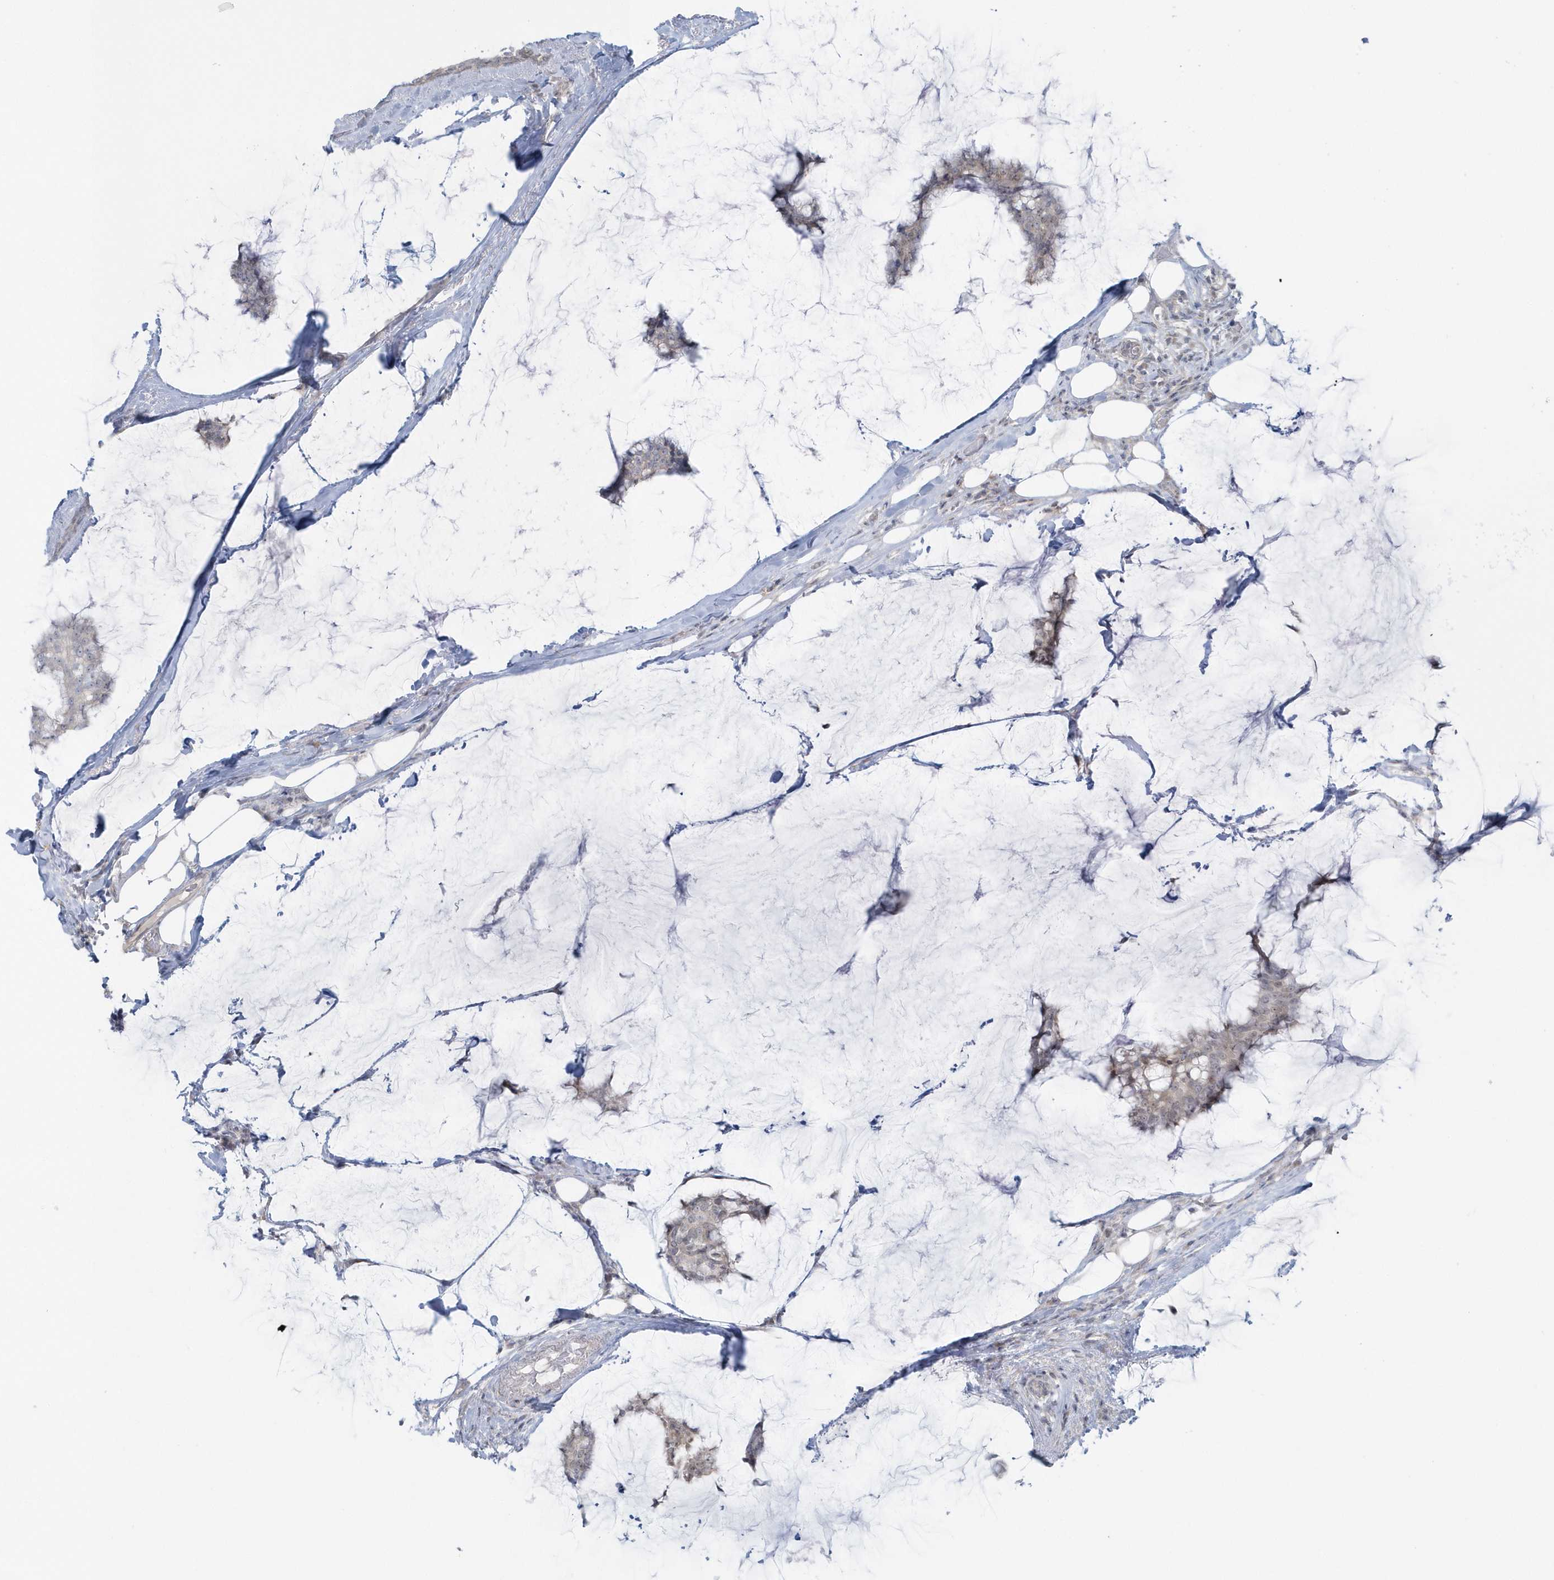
{"staining": {"intensity": "negative", "quantity": "none", "location": "none"}, "tissue": "breast cancer", "cell_type": "Tumor cells", "image_type": "cancer", "snomed": [{"axis": "morphology", "description": "Duct carcinoma"}, {"axis": "topography", "description": "Breast"}], "caption": "Tumor cells show no significant expression in breast cancer (invasive ductal carcinoma). (Brightfield microscopy of DAB (3,3'-diaminobenzidine) IHC at high magnification).", "gene": "BLTP3A", "patient": {"sex": "female", "age": 93}}